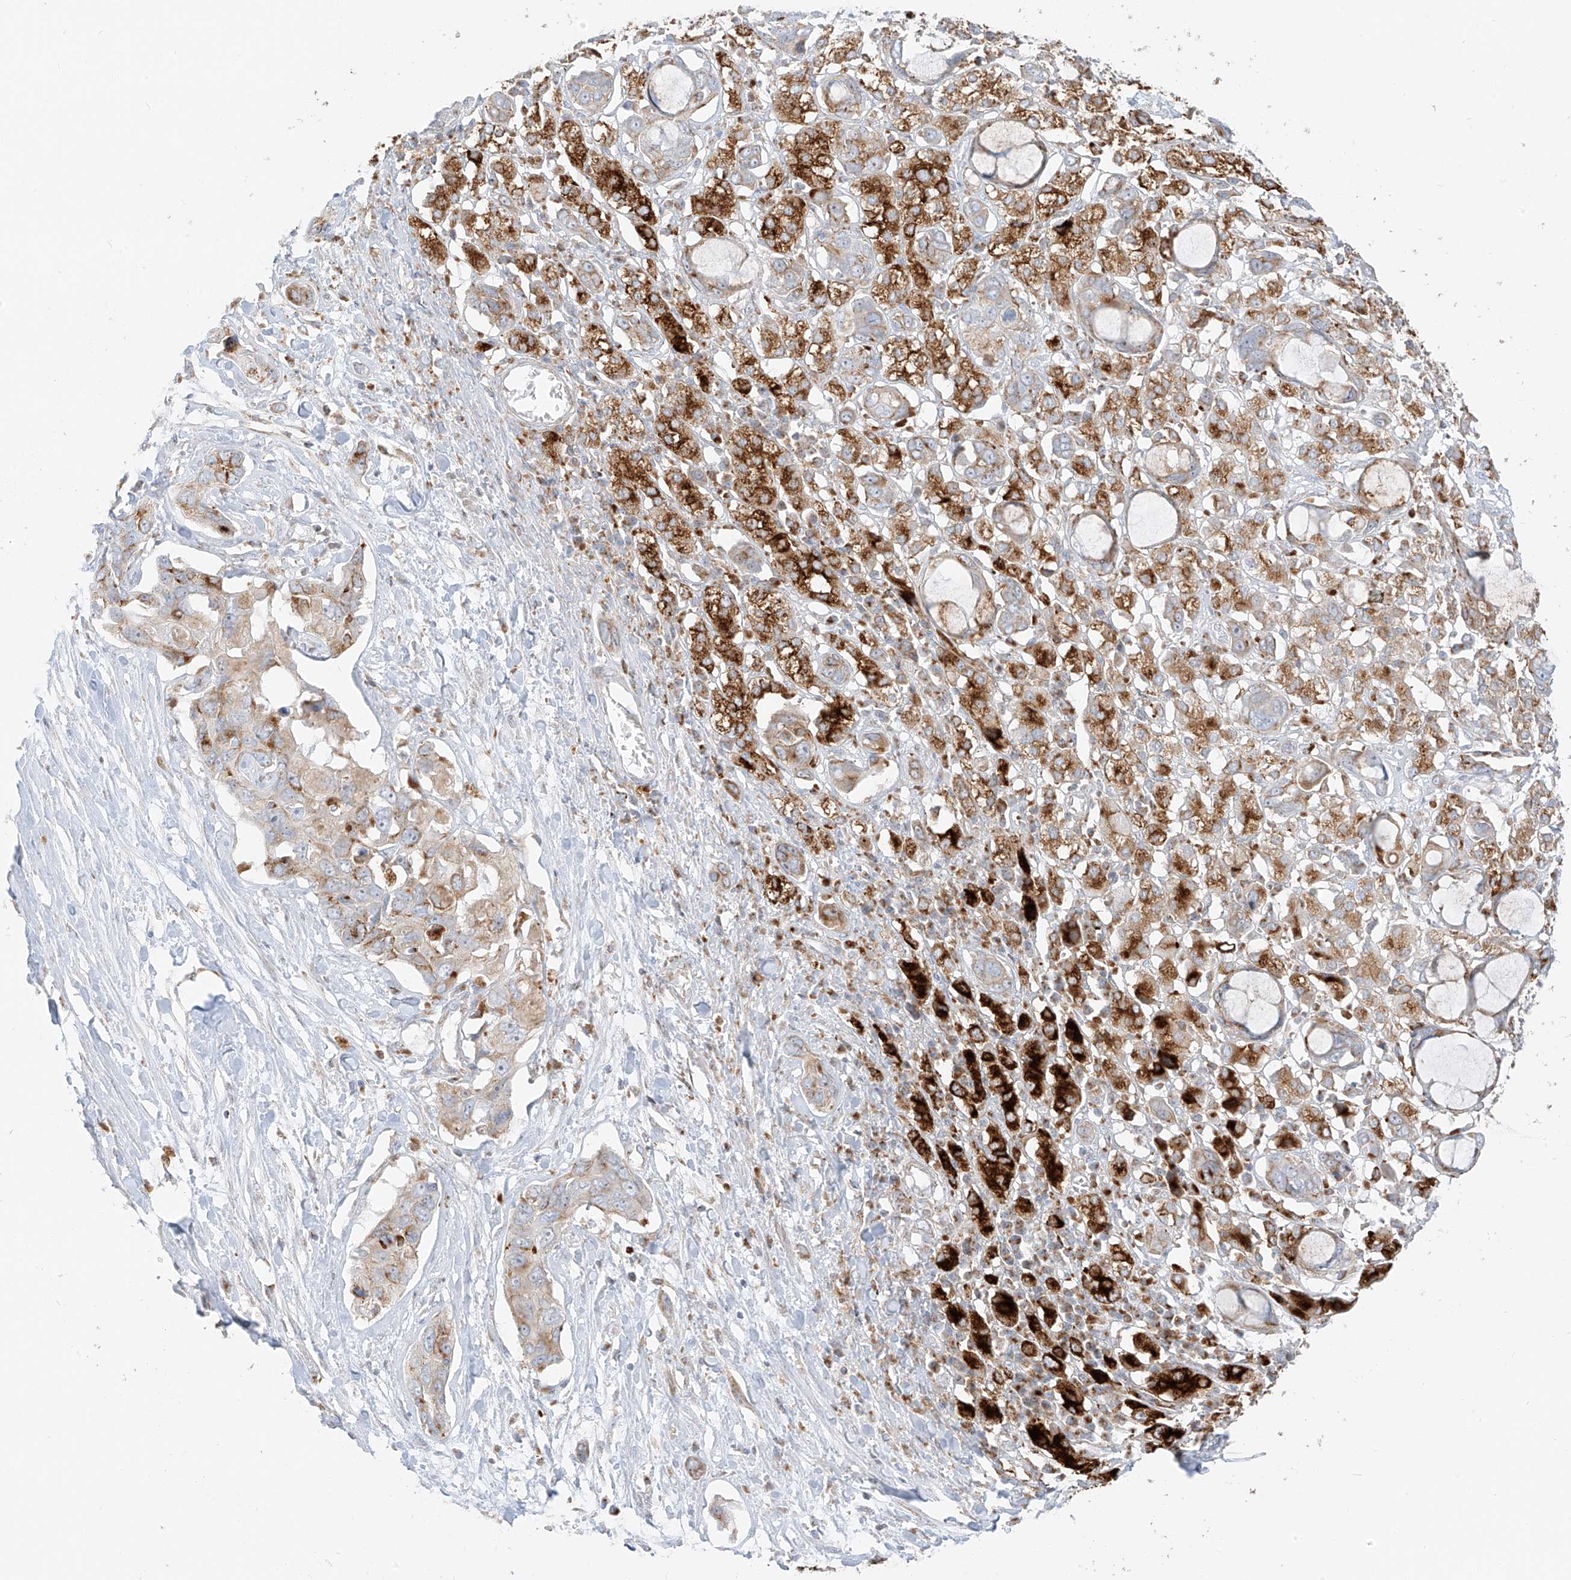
{"staining": {"intensity": "moderate", "quantity": ">75%", "location": "cytoplasmic/membranous"}, "tissue": "pancreatic cancer", "cell_type": "Tumor cells", "image_type": "cancer", "snomed": [{"axis": "morphology", "description": "Adenocarcinoma, NOS"}, {"axis": "topography", "description": "Pancreas"}], "caption": "This is a histology image of immunohistochemistry (IHC) staining of pancreatic cancer (adenocarcinoma), which shows moderate staining in the cytoplasmic/membranous of tumor cells.", "gene": "SLC35F6", "patient": {"sex": "female", "age": 60}}